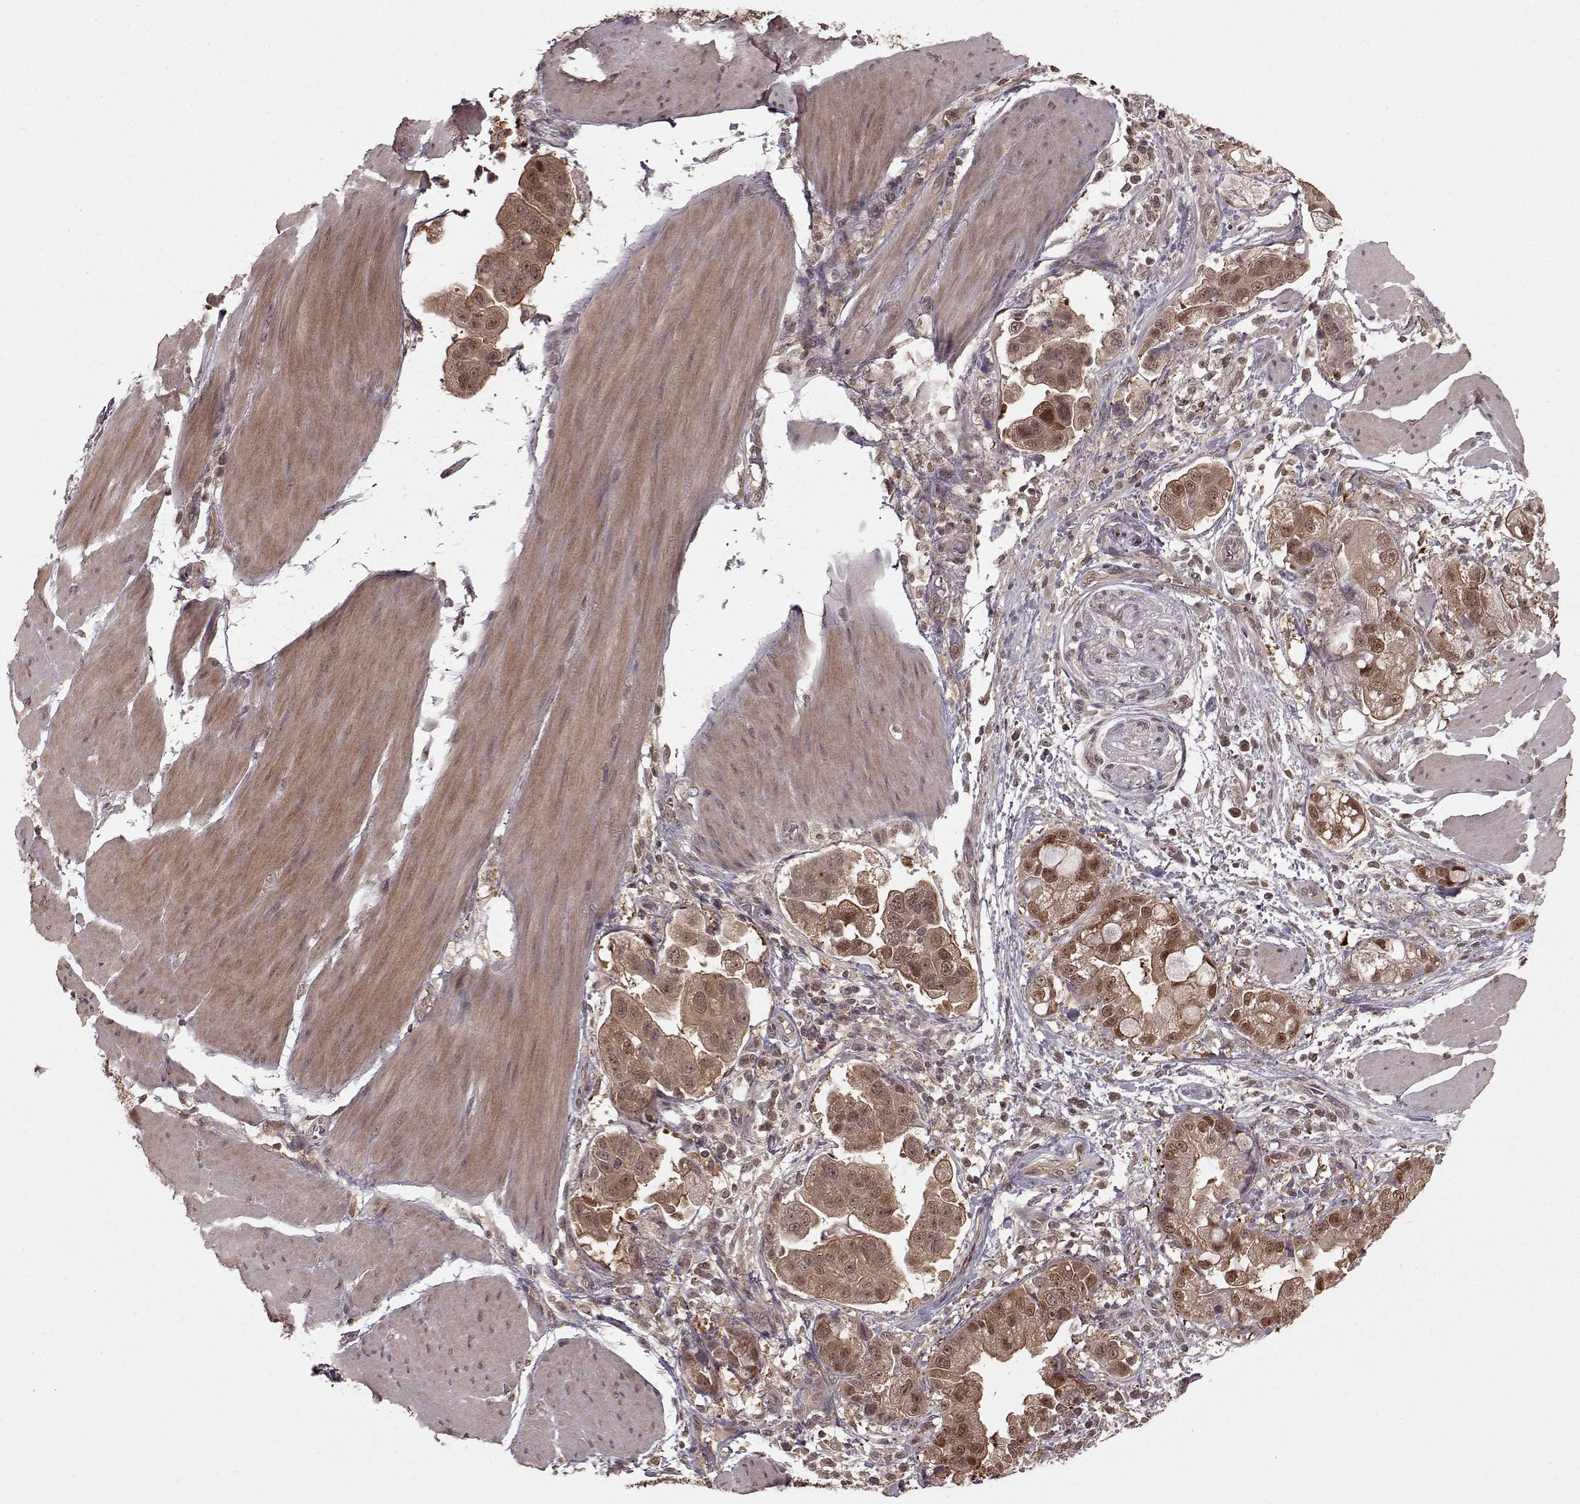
{"staining": {"intensity": "weak", "quantity": ">75%", "location": "cytoplasmic/membranous,nuclear"}, "tissue": "stomach cancer", "cell_type": "Tumor cells", "image_type": "cancer", "snomed": [{"axis": "morphology", "description": "Adenocarcinoma, NOS"}, {"axis": "topography", "description": "Stomach"}], "caption": "Human stomach adenocarcinoma stained with a brown dye shows weak cytoplasmic/membranous and nuclear positive staining in about >75% of tumor cells.", "gene": "GSS", "patient": {"sex": "male", "age": 59}}